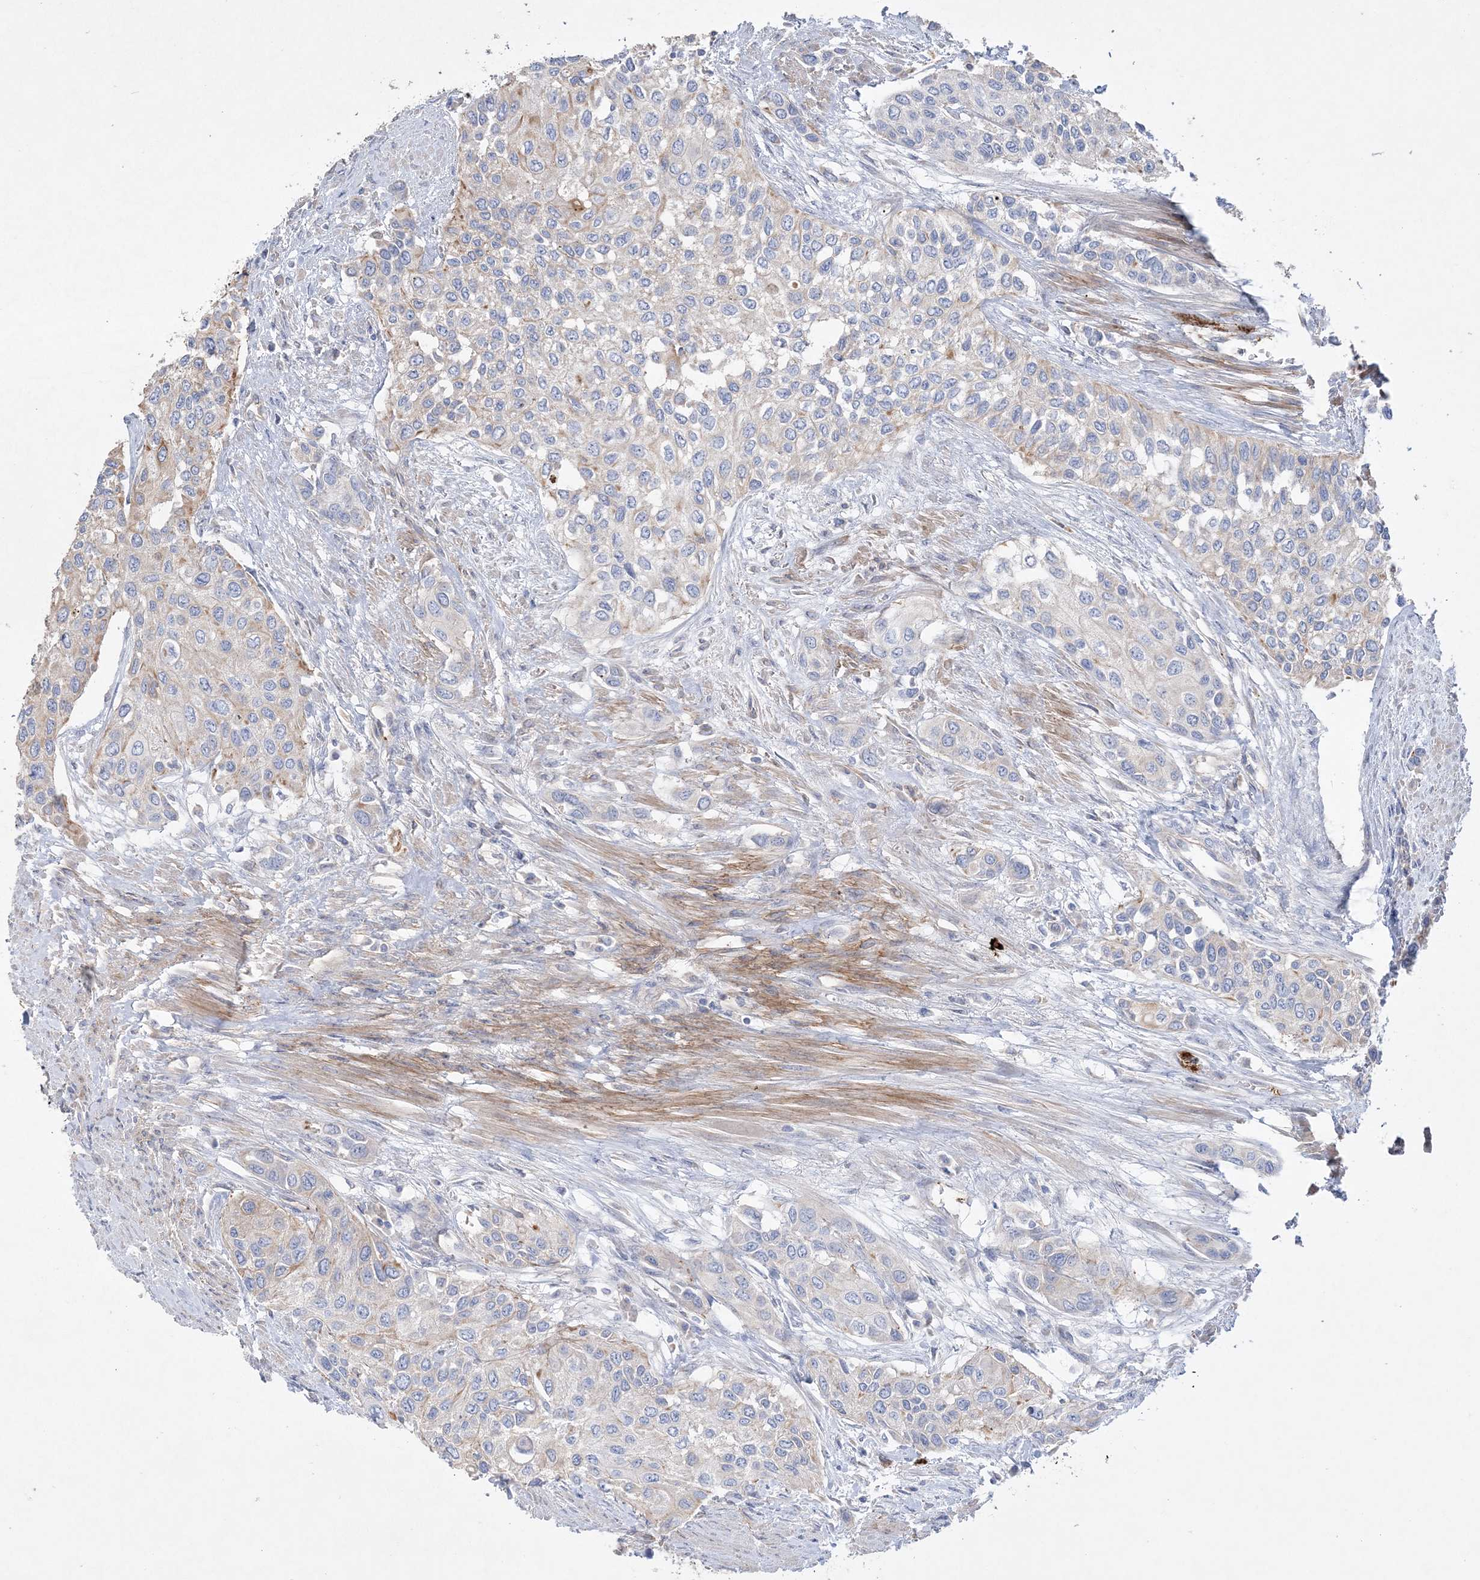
{"staining": {"intensity": "negative", "quantity": "none", "location": "none"}, "tissue": "urothelial cancer", "cell_type": "Tumor cells", "image_type": "cancer", "snomed": [{"axis": "morphology", "description": "Normal tissue, NOS"}, {"axis": "morphology", "description": "Urothelial carcinoma, High grade"}, {"axis": "topography", "description": "Vascular tissue"}, {"axis": "topography", "description": "Urinary bladder"}], "caption": "The IHC micrograph has no significant staining in tumor cells of urothelial carcinoma (high-grade) tissue. The staining is performed using DAB brown chromogen with nuclei counter-stained in using hematoxylin.", "gene": "ADCK2", "patient": {"sex": "female", "age": 56}}